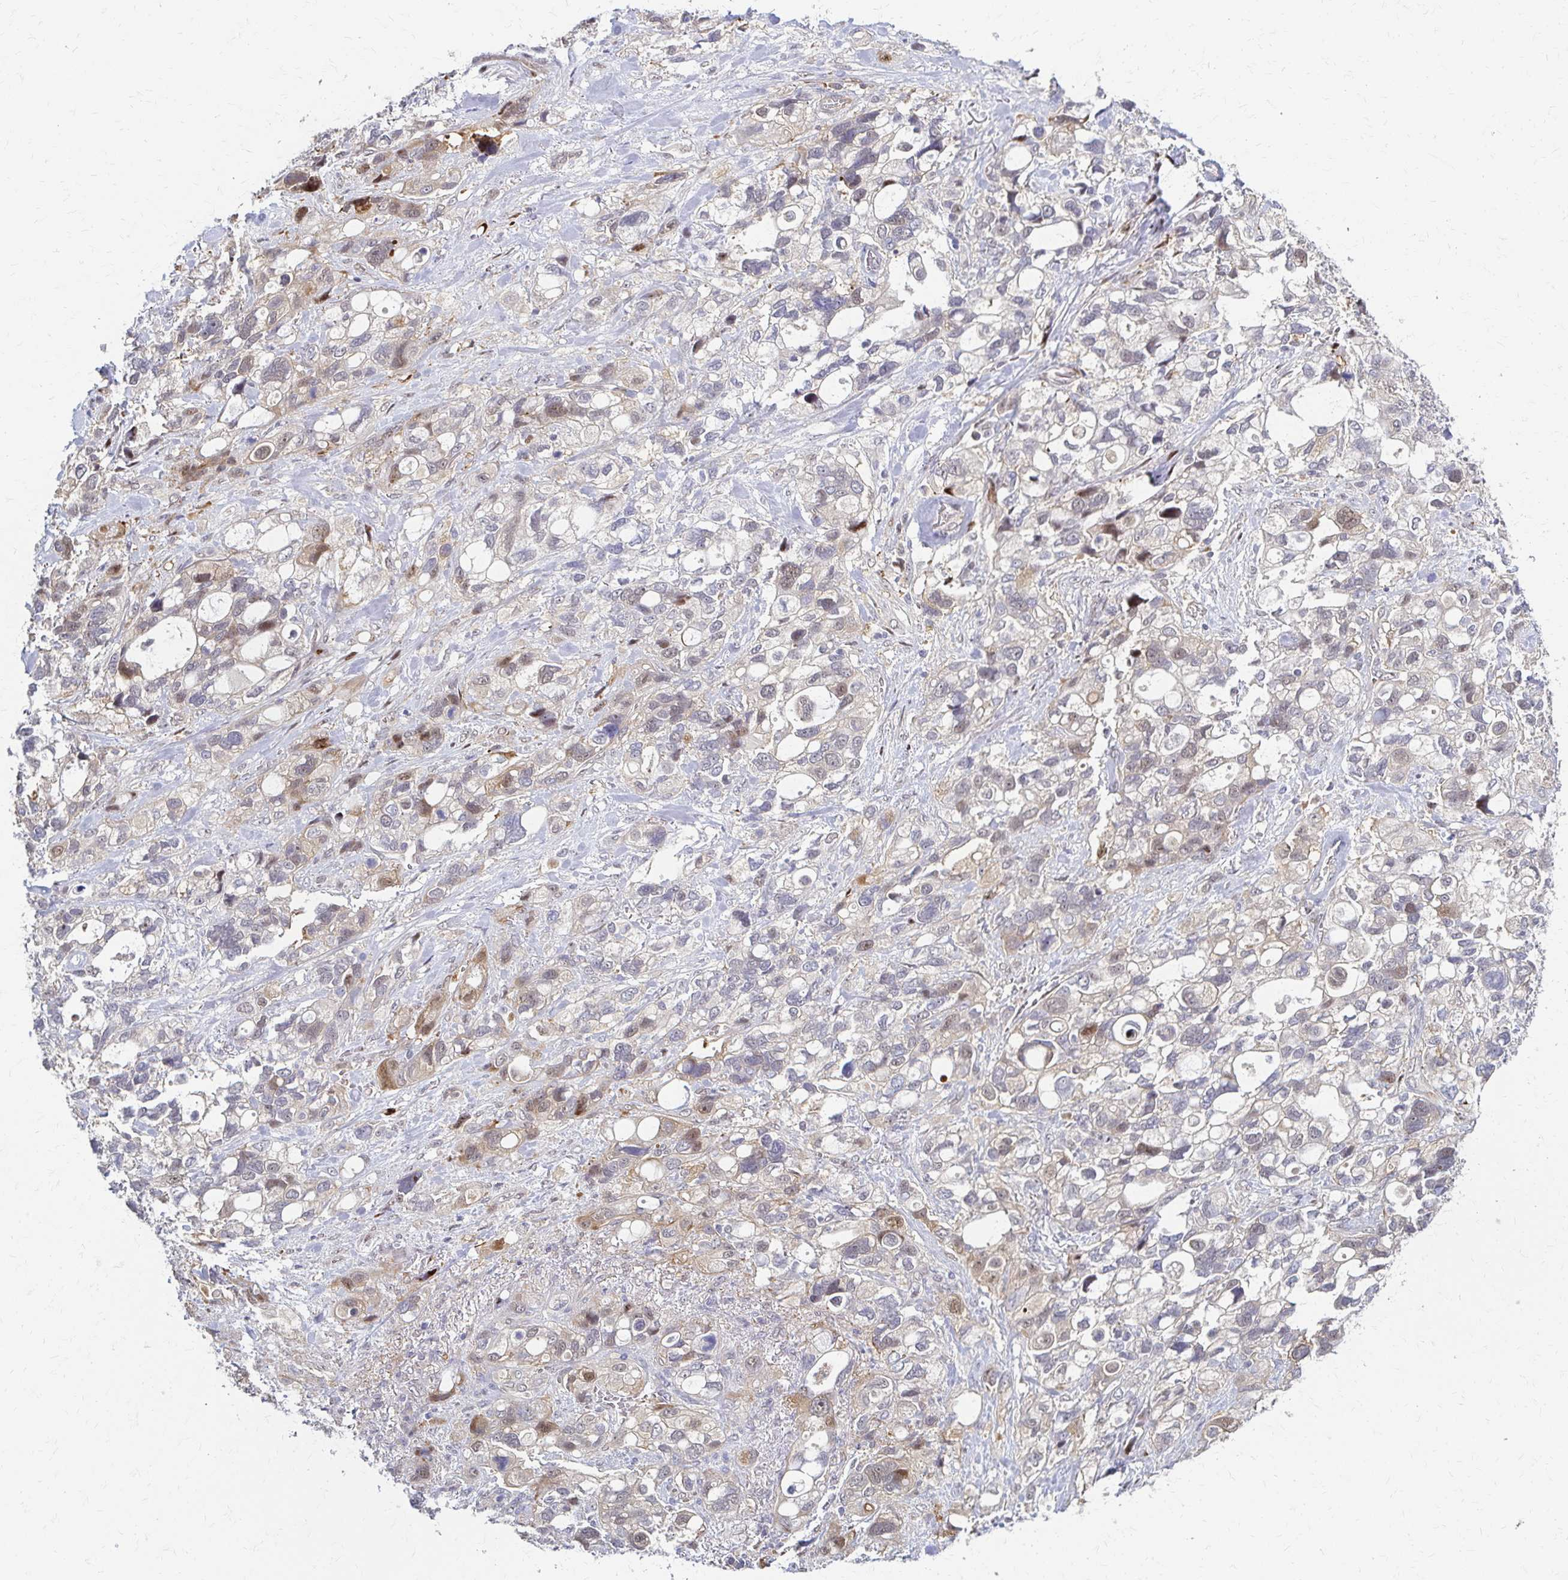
{"staining": {"intensity": "moderate", "quantity": "<25%", "location": "nuclear"}, "tissue": "stomach cancer", "cell_type": "Tumor cells", "image_type": "cancer", "snomed": [{"axis": "morphology", "description": "Adenocarcinoma, NOS"}, {"axis": "topography", "description": "Stomach, upper"}], "caption": "Stomach cancer tissue shows moderate nuclear positivity in about <25% of tumor cells", "gene": "PSMD7", "patient": {"sex": "female", "age": 81}}